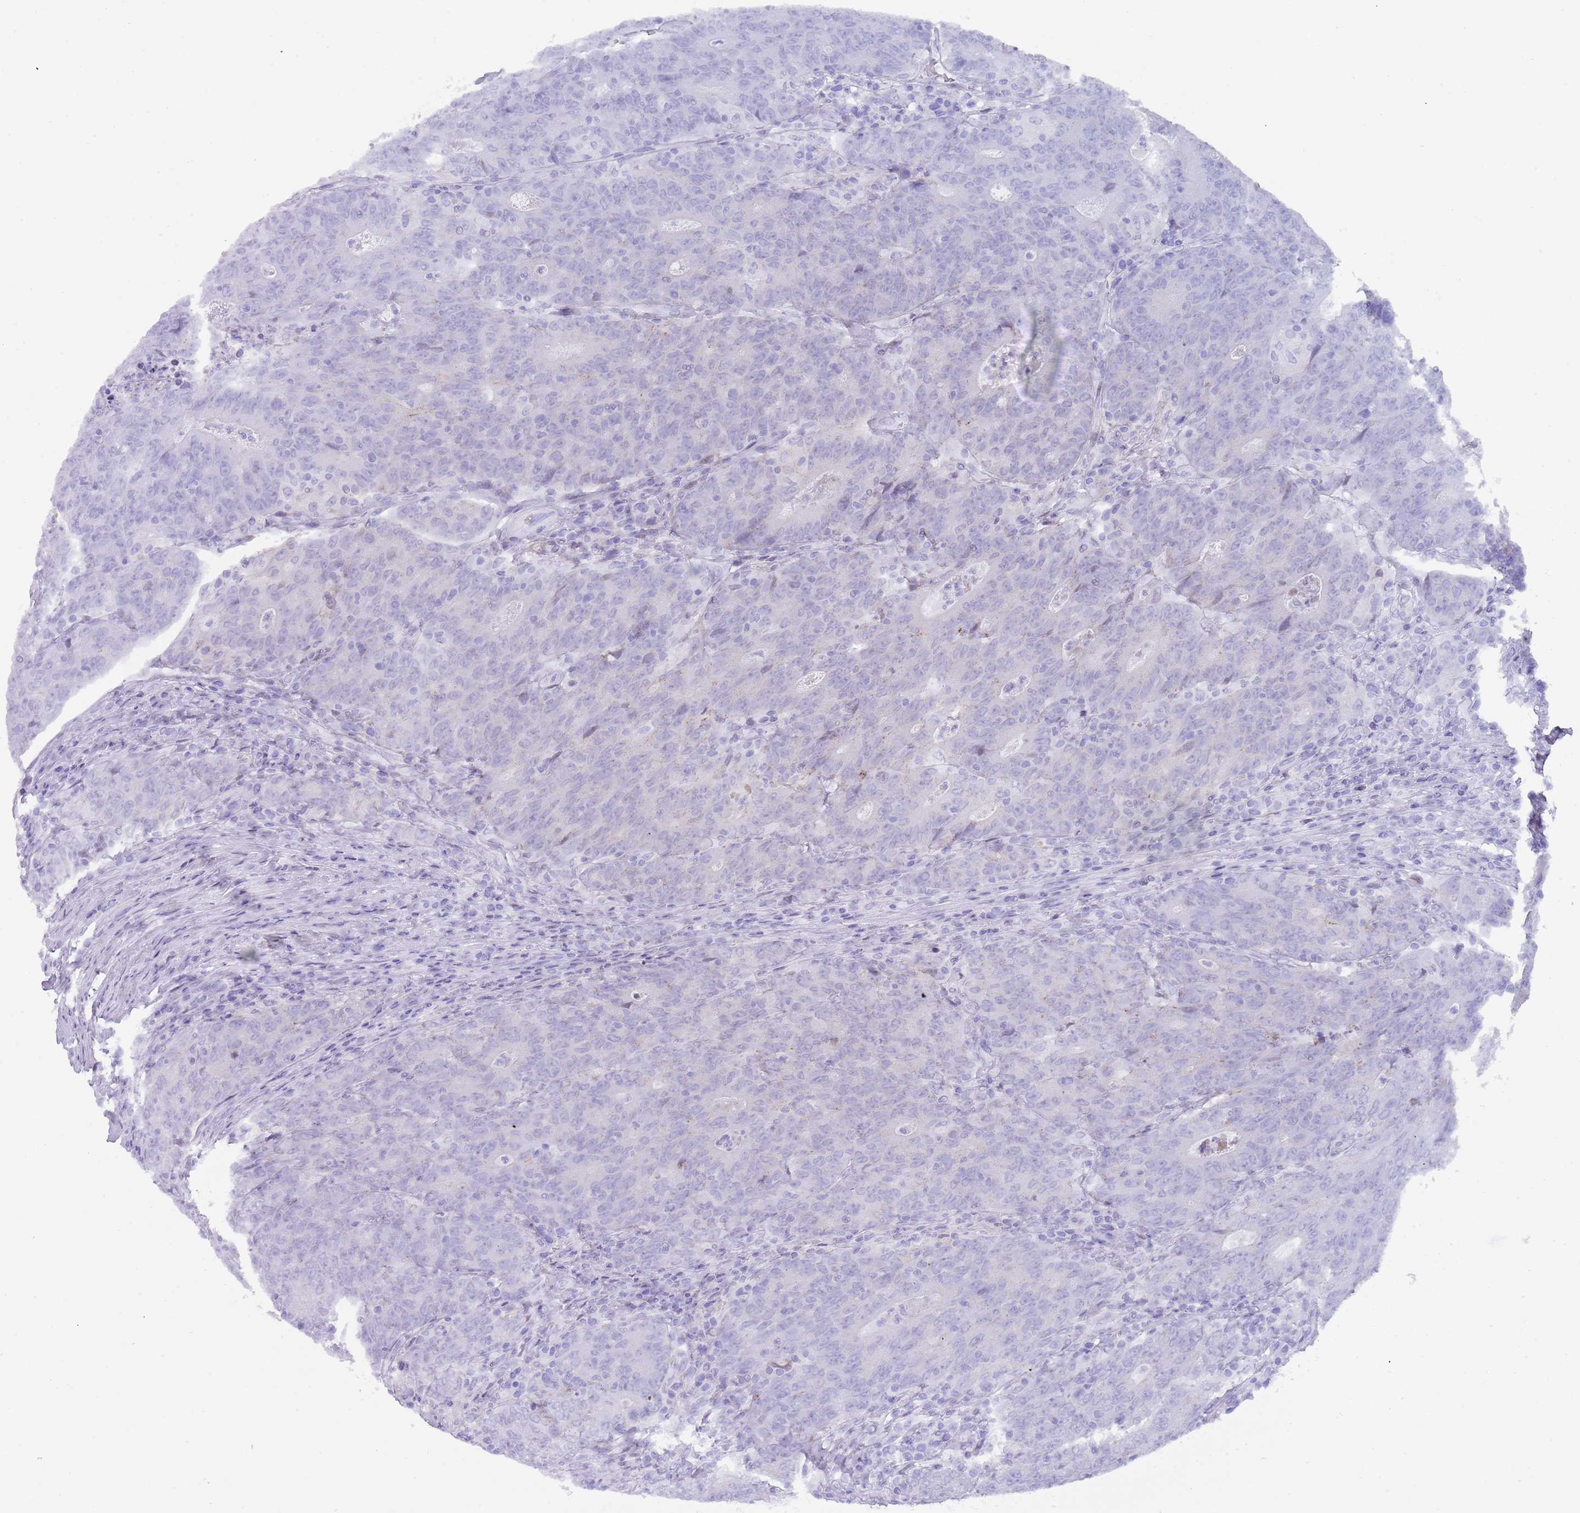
{"staining": {"intensity": "negative", "quantity": "none", "location": "none"}, "tissue": "colorectal cancer", "cell_type": "Tumor cells", "image_type": "cancer", "snomed": [{"axis": "morphology", "description": "Adenocarcinoma, NOS"}, {"axis": "topography", "description": "Colon"}], "caption": "Tumor cells are negative for brown protein staining in colorectal adenocarcinoma.", "gene": "HDAC8", "patient": {"sex": "female", "age": 75}}